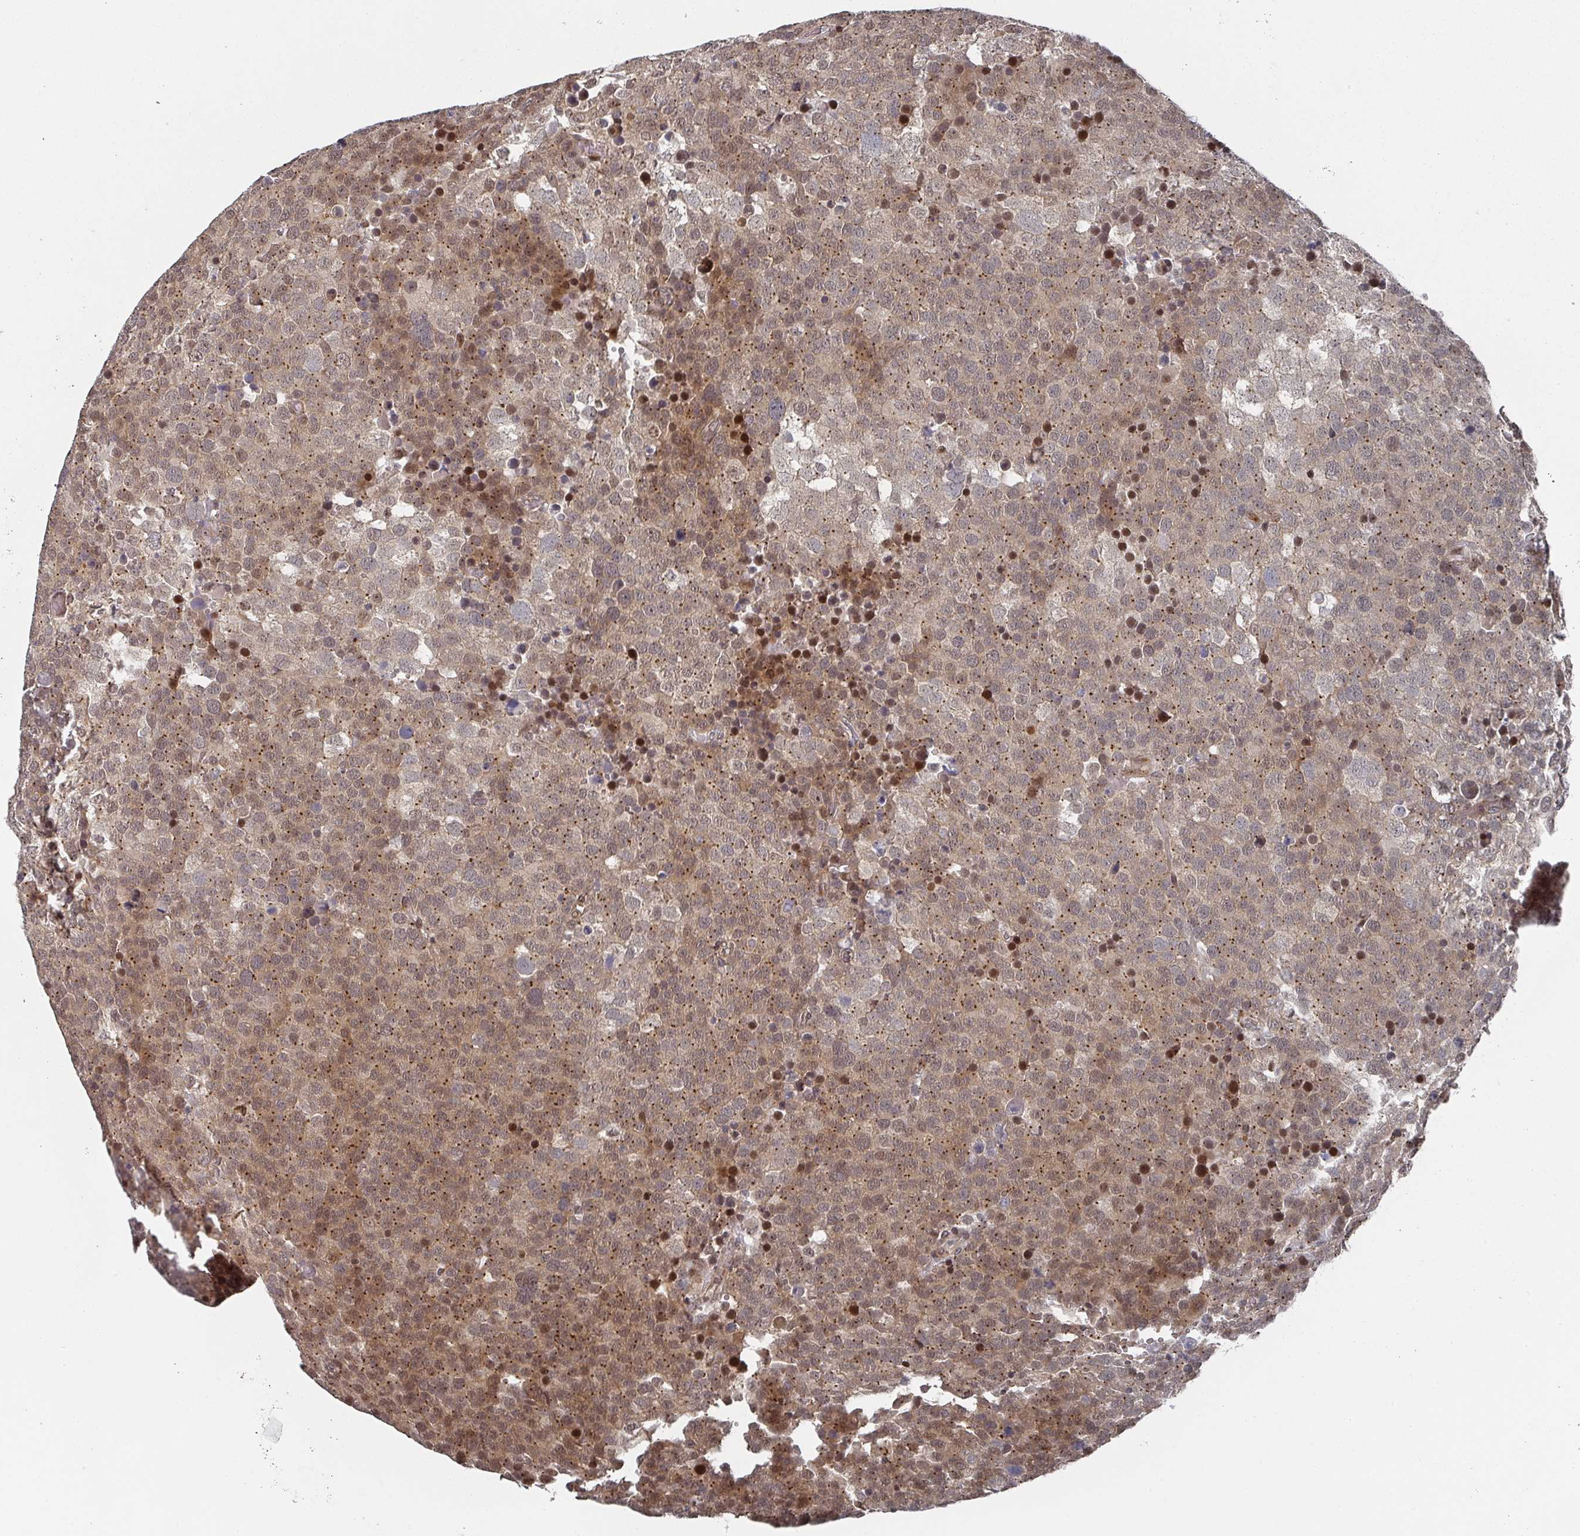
{"staining": {"intensity": "moderate", "quantity": ">75%", "location": "cytoplasmic/membranous"}, "tissue": "testis cancer", "cell_type": "Tumor cells", "image_type": "cancer", "snomed": [{"axis": "morphology", "description": "Seminoma, NOS"}, {"axis": "topography", "description": "Testis"}], "caption": "Human testis cancer stained with a protein marker reveals moderate staining in tumor cells.", "gene": "KIF1C", "patient": {"sex": "male", "age": 71}}